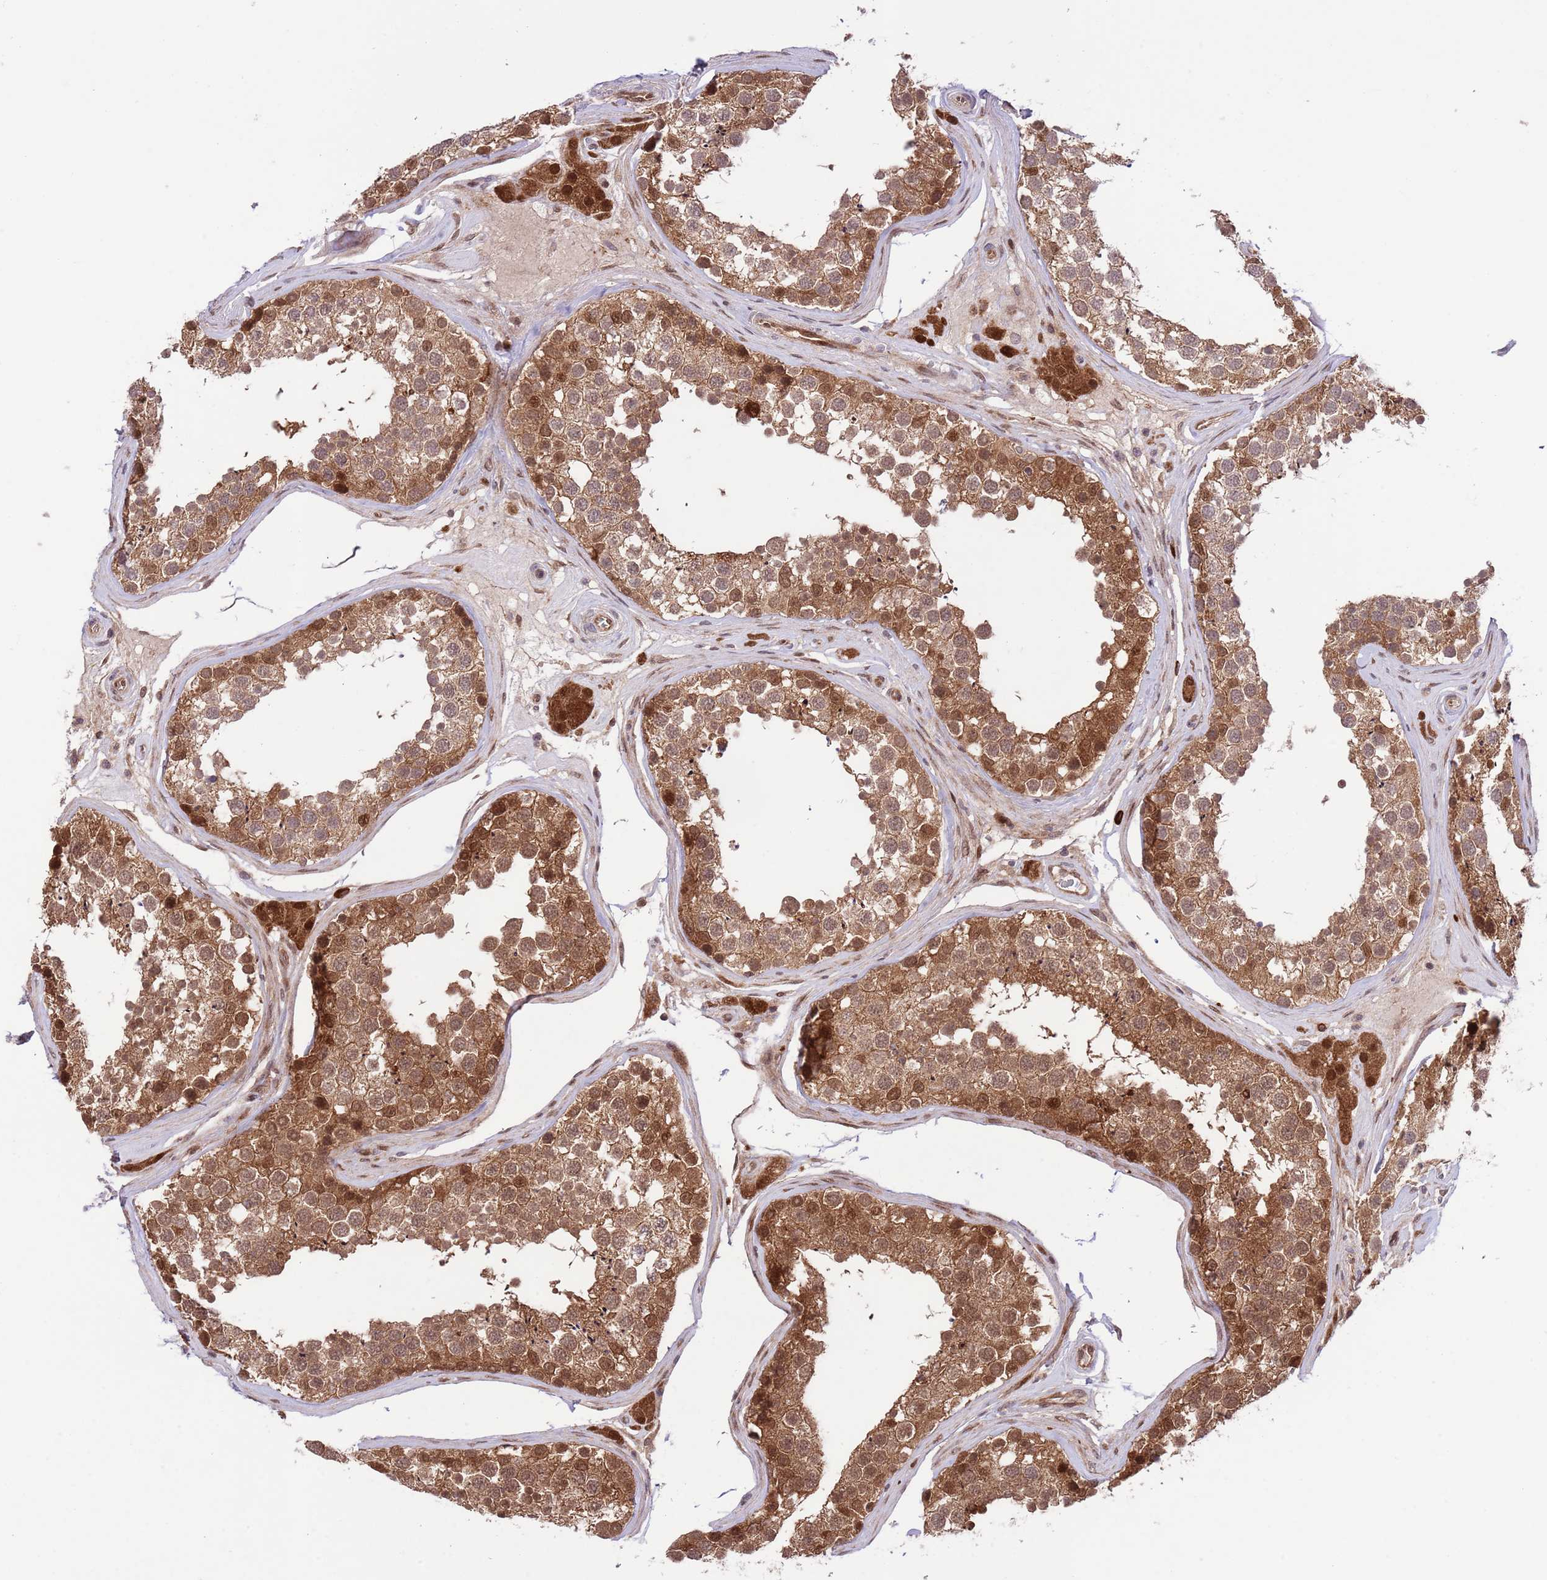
{"staining": {"intensity": "strong", "quantity": ">75%", "location": "cytoplasmic/membranous,nuclear"}, "tissue": "testis", "cell_type": "Cells in seminiferous ducts", "image_type": "normal", "snomed": [{"axis": "morphology", "description": "Normal tissue, NOS"}, {"axis": "topography", "description": "Testis"}], "caption": "Strong cytoplasmic/membranous,nuclear protein positivity is seen in about >75% of cells in seminiferous ducts in testis. (DAB = brown stain, brightfield microscopy at high magnification).", "gene": "HDHD2", "patient": {"sex": "male", "age": 46}}